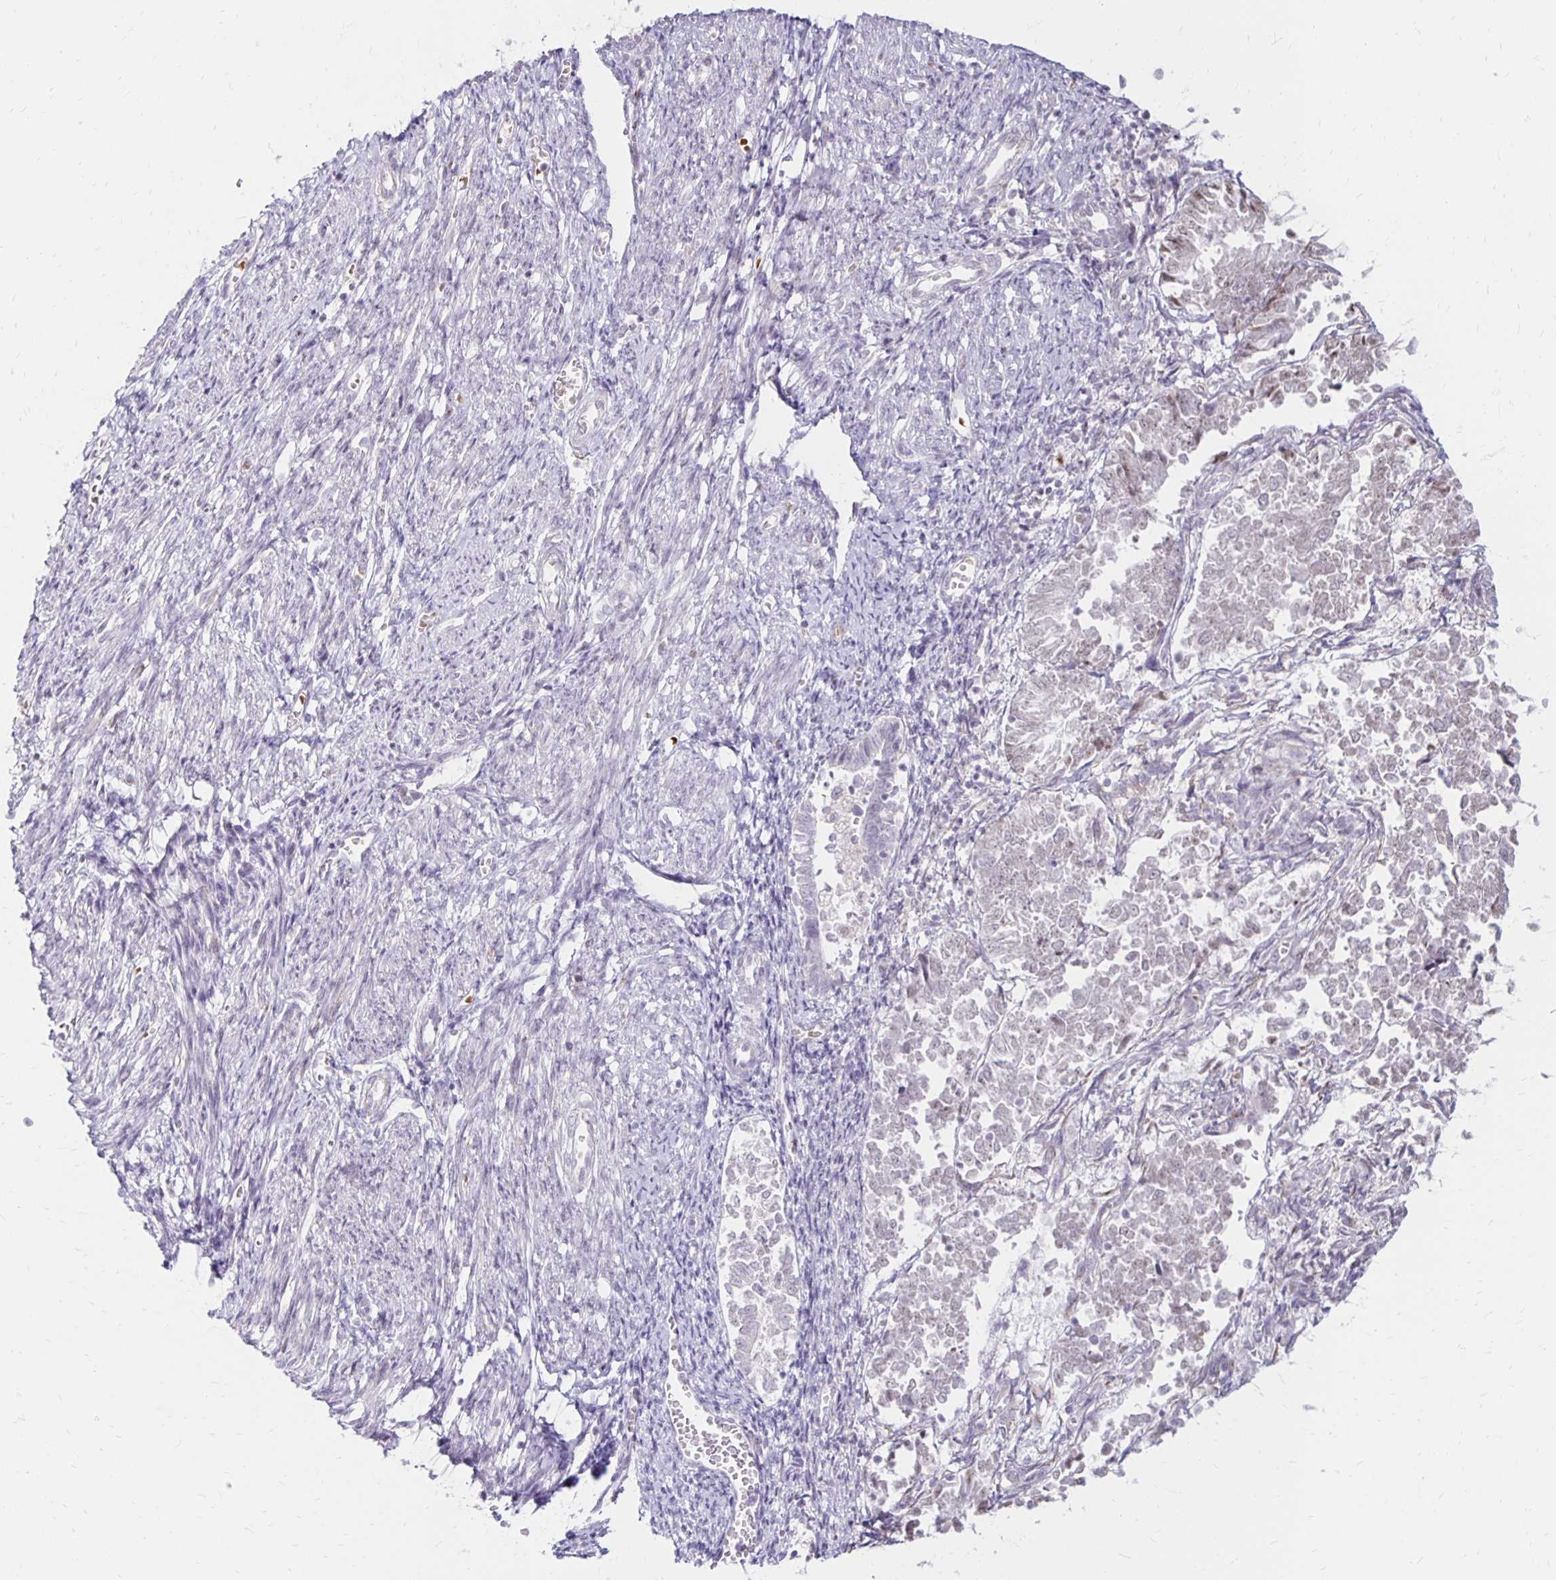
{"staining": {"intensity": "negative", "quantity": "none", "location": "none"}, "tissue": "endometrial cancer", "cell_type": "Tumor cells", "image_type": "cancer", "snomed": [{"axis": "morphology", "description": "Adenocarcinoma, NOS"}, {"axis": "topography", "description": "Endometrium"}], "caption": "DAB immunohistochemical staining of endometrial cancer (adenocarcinoma) shows no significant positivity in tumor cells.", "gene": "DAGLA", "patient": {"sex": "female", "age": 65}}